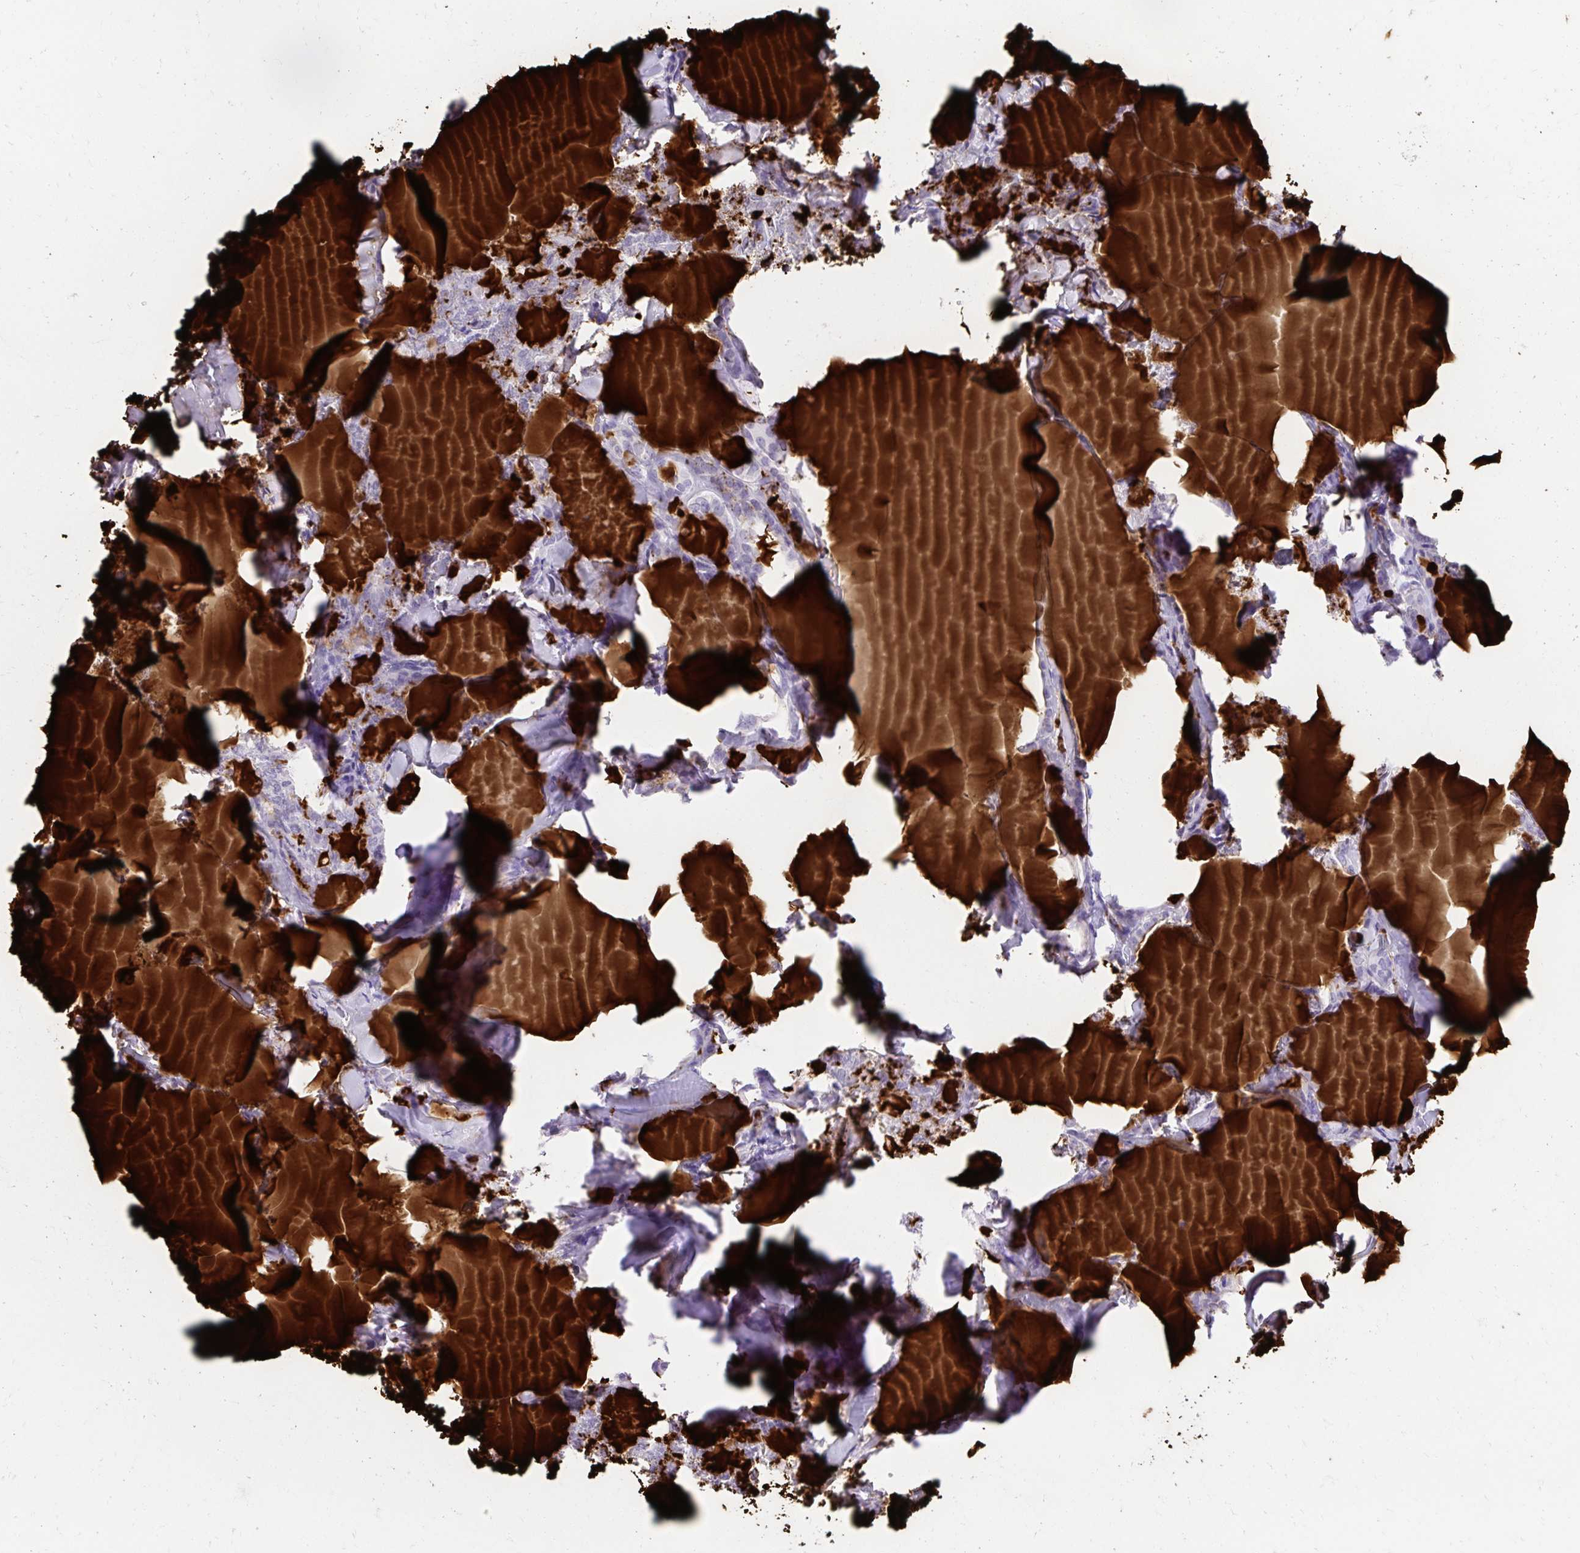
{"staining": {"intensity": "negative", "quantity": "none", "location": "none"}, "tissue": "thyroid cancer", "cell_type": "Tumor cells", "image_type": "cancer", "snomed": [{"axis": "morphology", "description": "Papillary adenocarcinoma, NOS"}, {"axis": "topography", "description": "Thyroid gland"}], "caption": "High power microscopy micrograph of an immunohistochemistry (IHC) photomicrograph of thyroid cancer (papillary adenocarcinoma), revealing no significant positivity in tumor cells.", "gene": "FAM166C", "patient": {"sex": "male", "age": 30}}